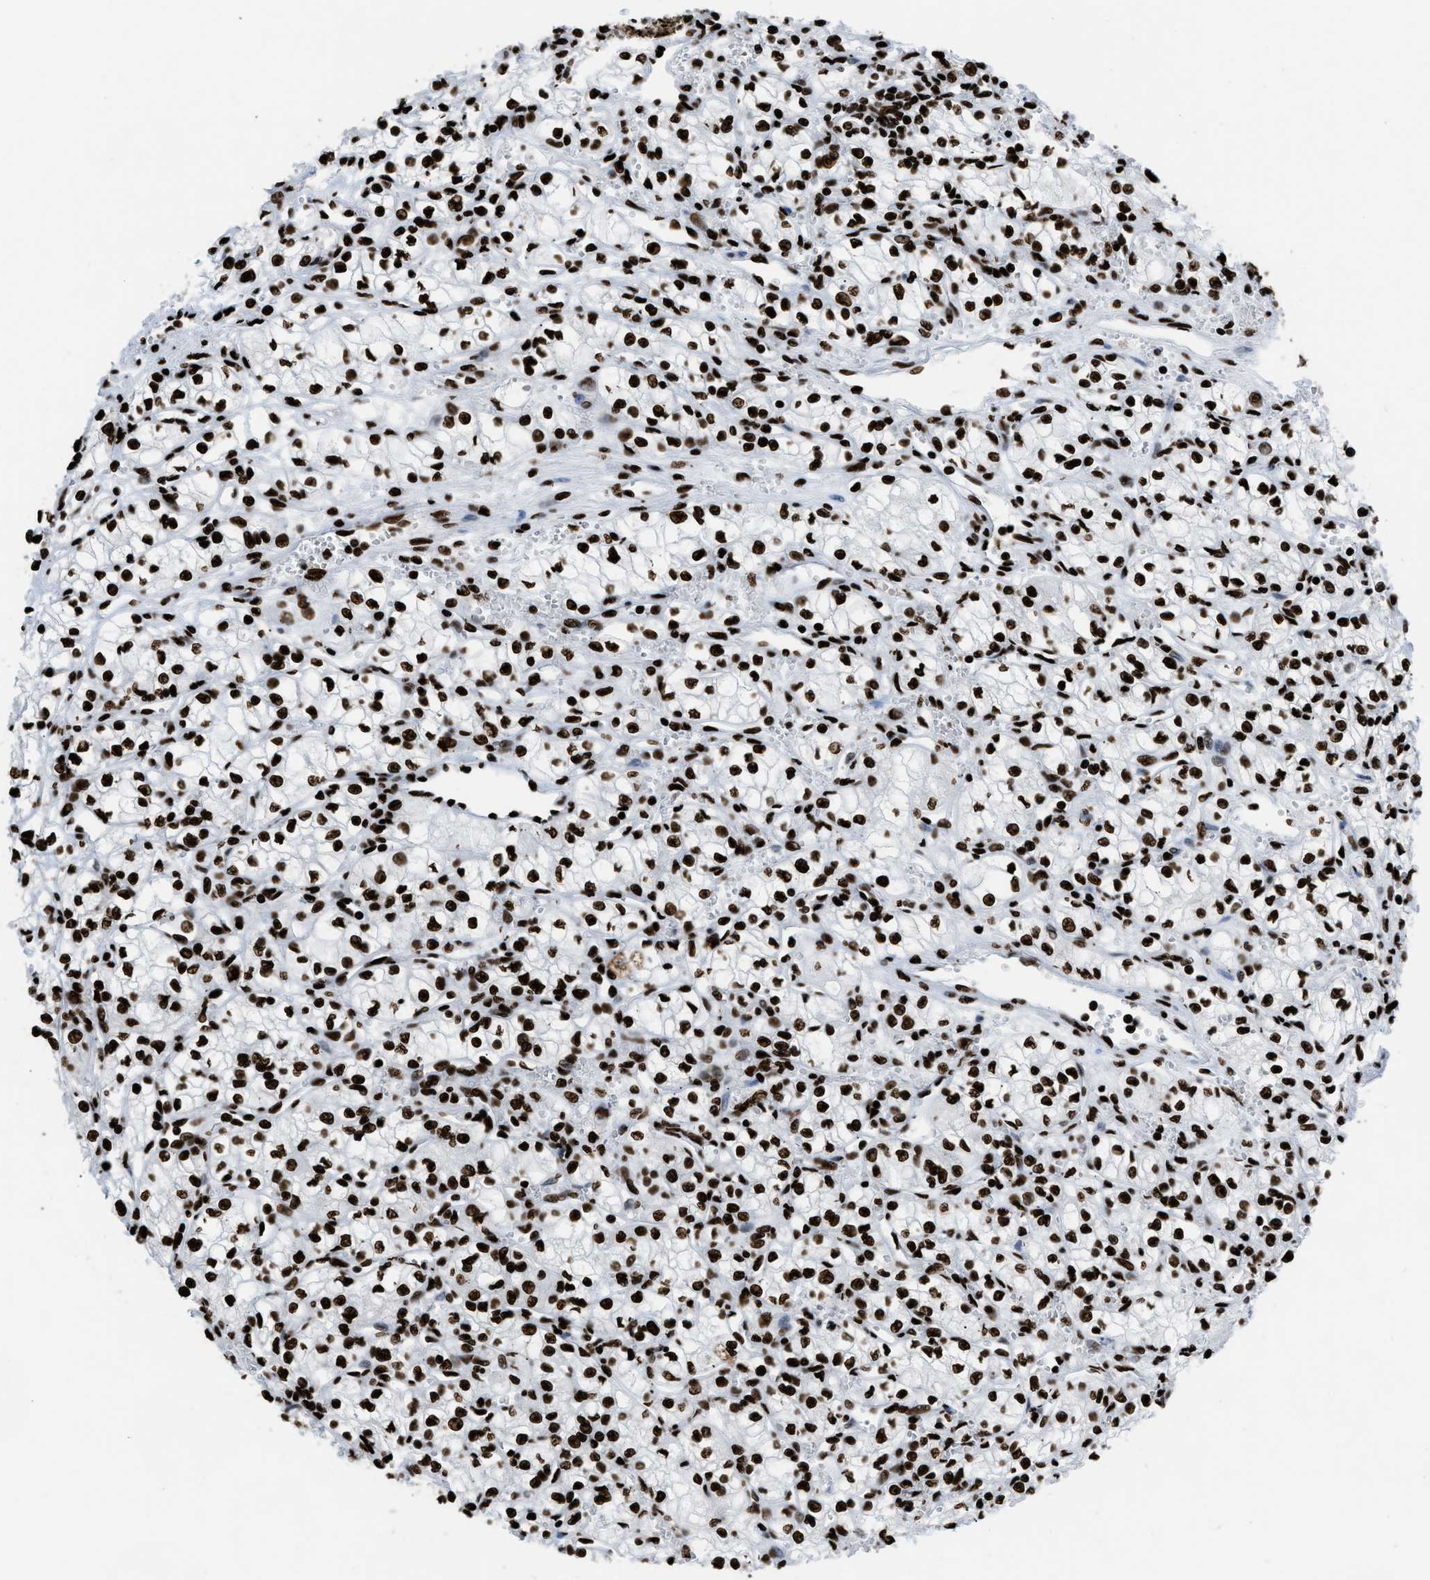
{"staining": {"intensity": "strong", "quantity": ">75%", "location": "nuclear"}, "tissue": "renal cancer", "cell_type": "Tumor cells", "image_type": "cancer", "snomed": [{"axis": "morphology", "description": "Normal tissue, NOS"}, {"axis": "morphology", "description": "Adenocarcinoma, NOS"}, {"axis": "topography", "description": "Kidney"}], "caption": "Adenocarcinoma (renal) stained with IHC demonstrates strong nuclear expression in approximately >75% of tumor cells.", "gene": "HNRNPM", "patient": {"sex": "male", "age": 59}}